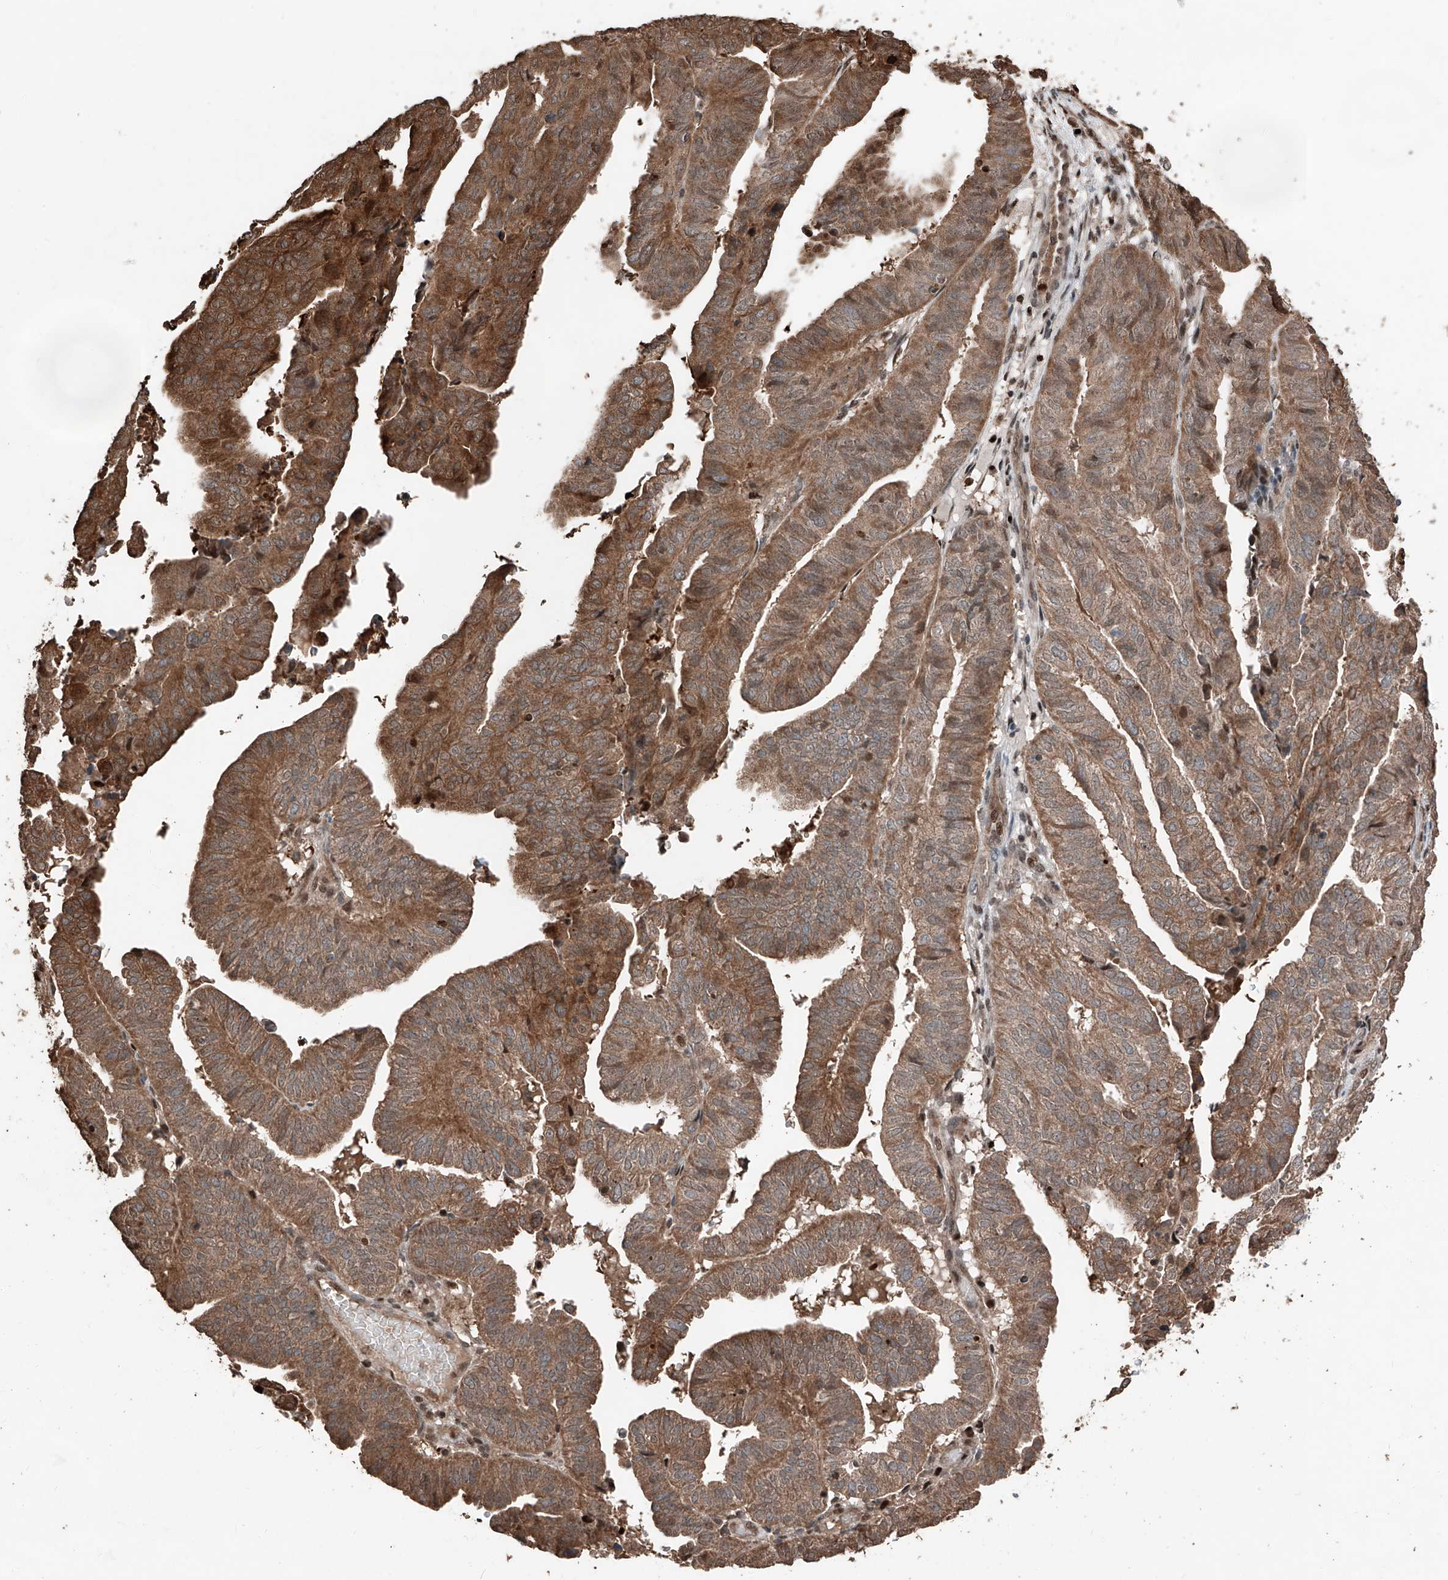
{"staining": {"intensity": "moderate", "quantity": ">75%", "location": "cytoplasmic/membranous"}, "tissue": "endometrial cancer", "cell_type": "Tumor cells", "image_type": "cancer", "snomed": [{"axis": "morphology", "description": "Adenocarcinoma, NOS"}, {"axis": "topography", "description": "Uterus"}], "caption": "The image displays staining of endometrial adenocarcinoma, revealing moderate cytoplasmic/membranous protein staining (brown color) within tumor cells.", "gene": "RMND1", "patient": {"sex": "female", "age": 77}}